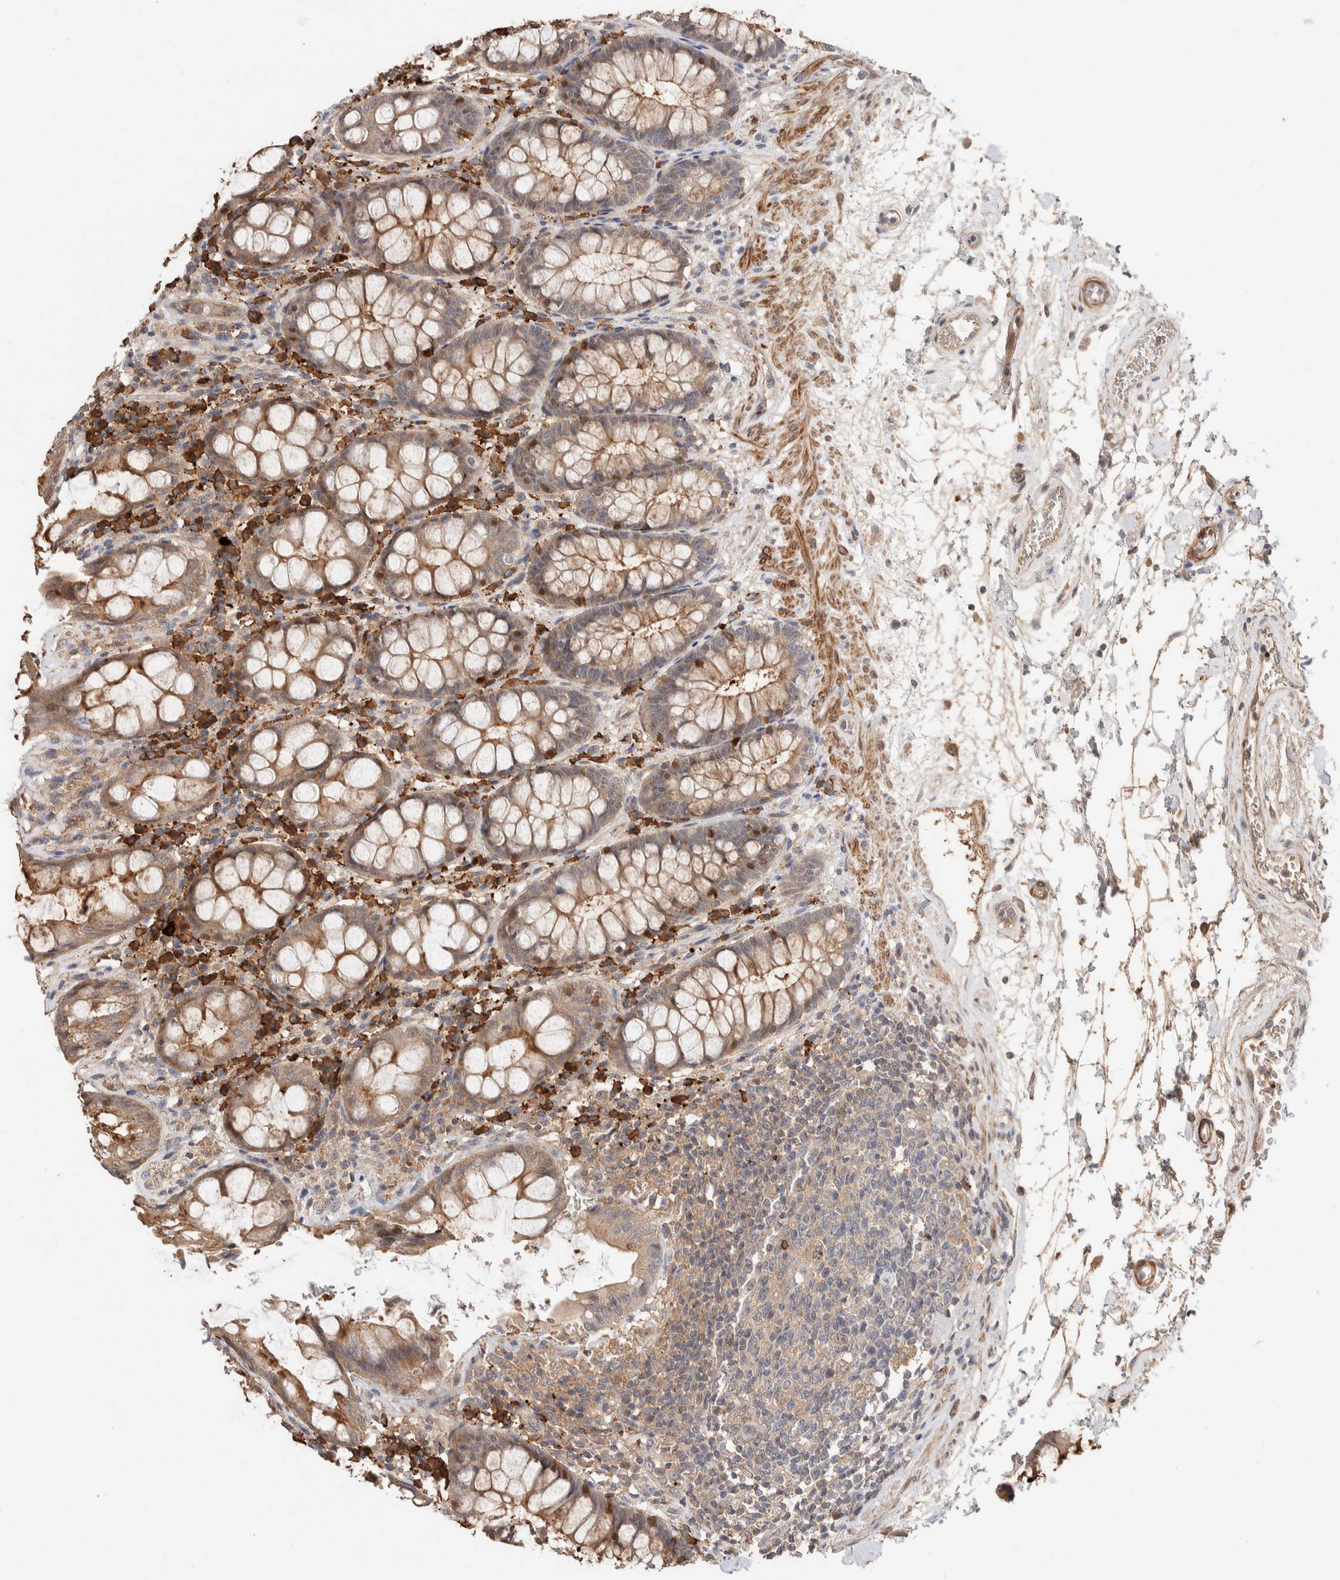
{"staining": {"intensity": "moderate", "quantity": ">75%", "location": "cytoplasmic/membranous"}, "tissue": "rectum", "cell_type": "Glandular cells", "image_type": "normal", "snomed": [{"axis": "morphology", "description": "Normal tissue, NOS"}, {"axis": "topography", "description": "Rectum"}], "caption": "A high-resolution histopathology image shows IHC staining of benign rectum, which reveals moderate cytoplasmic/membranous positivity in approximately >75% of glandular cells.", "gene": "WDR91", "patient": {"sex": "male", "age": 64}}